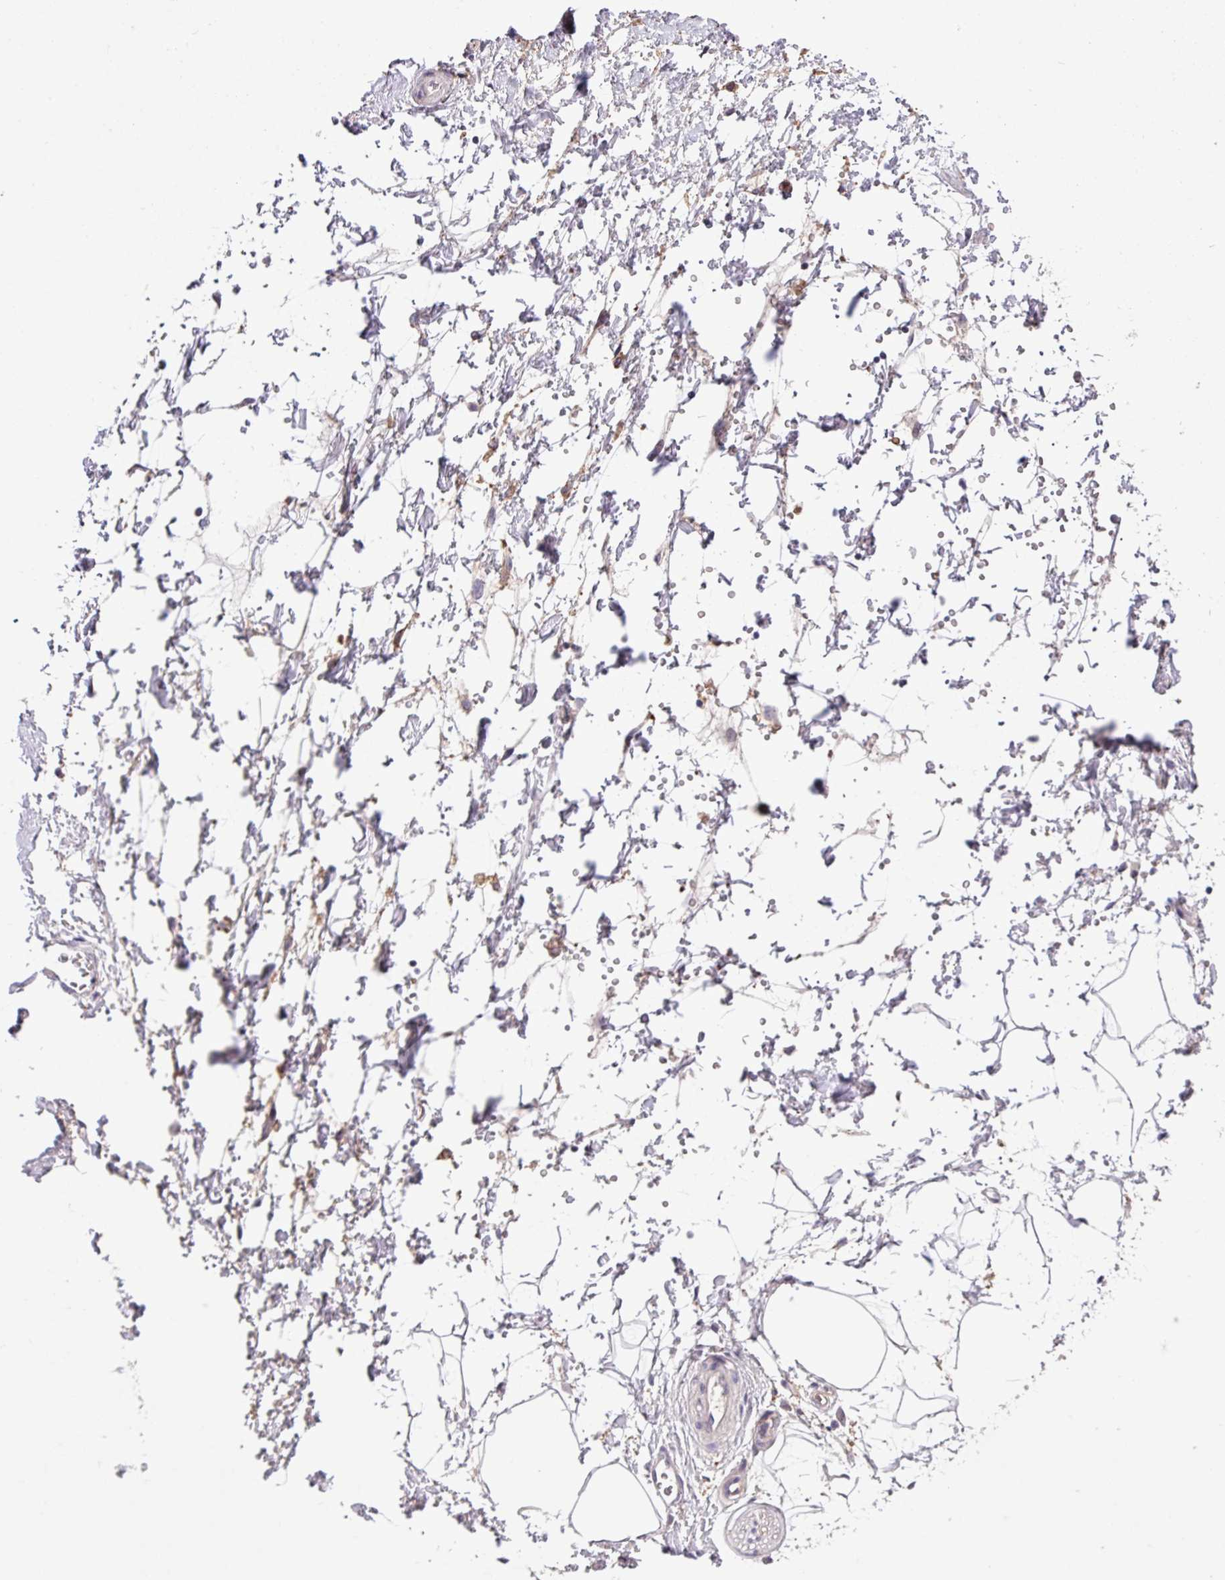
{"staining": {"intensity": "negative", "quantity": "none", "location": "none"}, "tissue": "adipose tissue", "cell_type": "Adipocytes", "image_type": "normal", "snomed": [{"axis": "morphology", "description": "Normal tissue, NOS"}, {"axis": "topography", "description": "Prostate"}, {"axis": "topography", "description": "Peripheral nerve tissue"}], "caption": "The photomicrograph displays no significant expression in adipocytes of adipose tissue.", "gene": "RPP25L", "patient": {"sex": "male", "age": 55}}